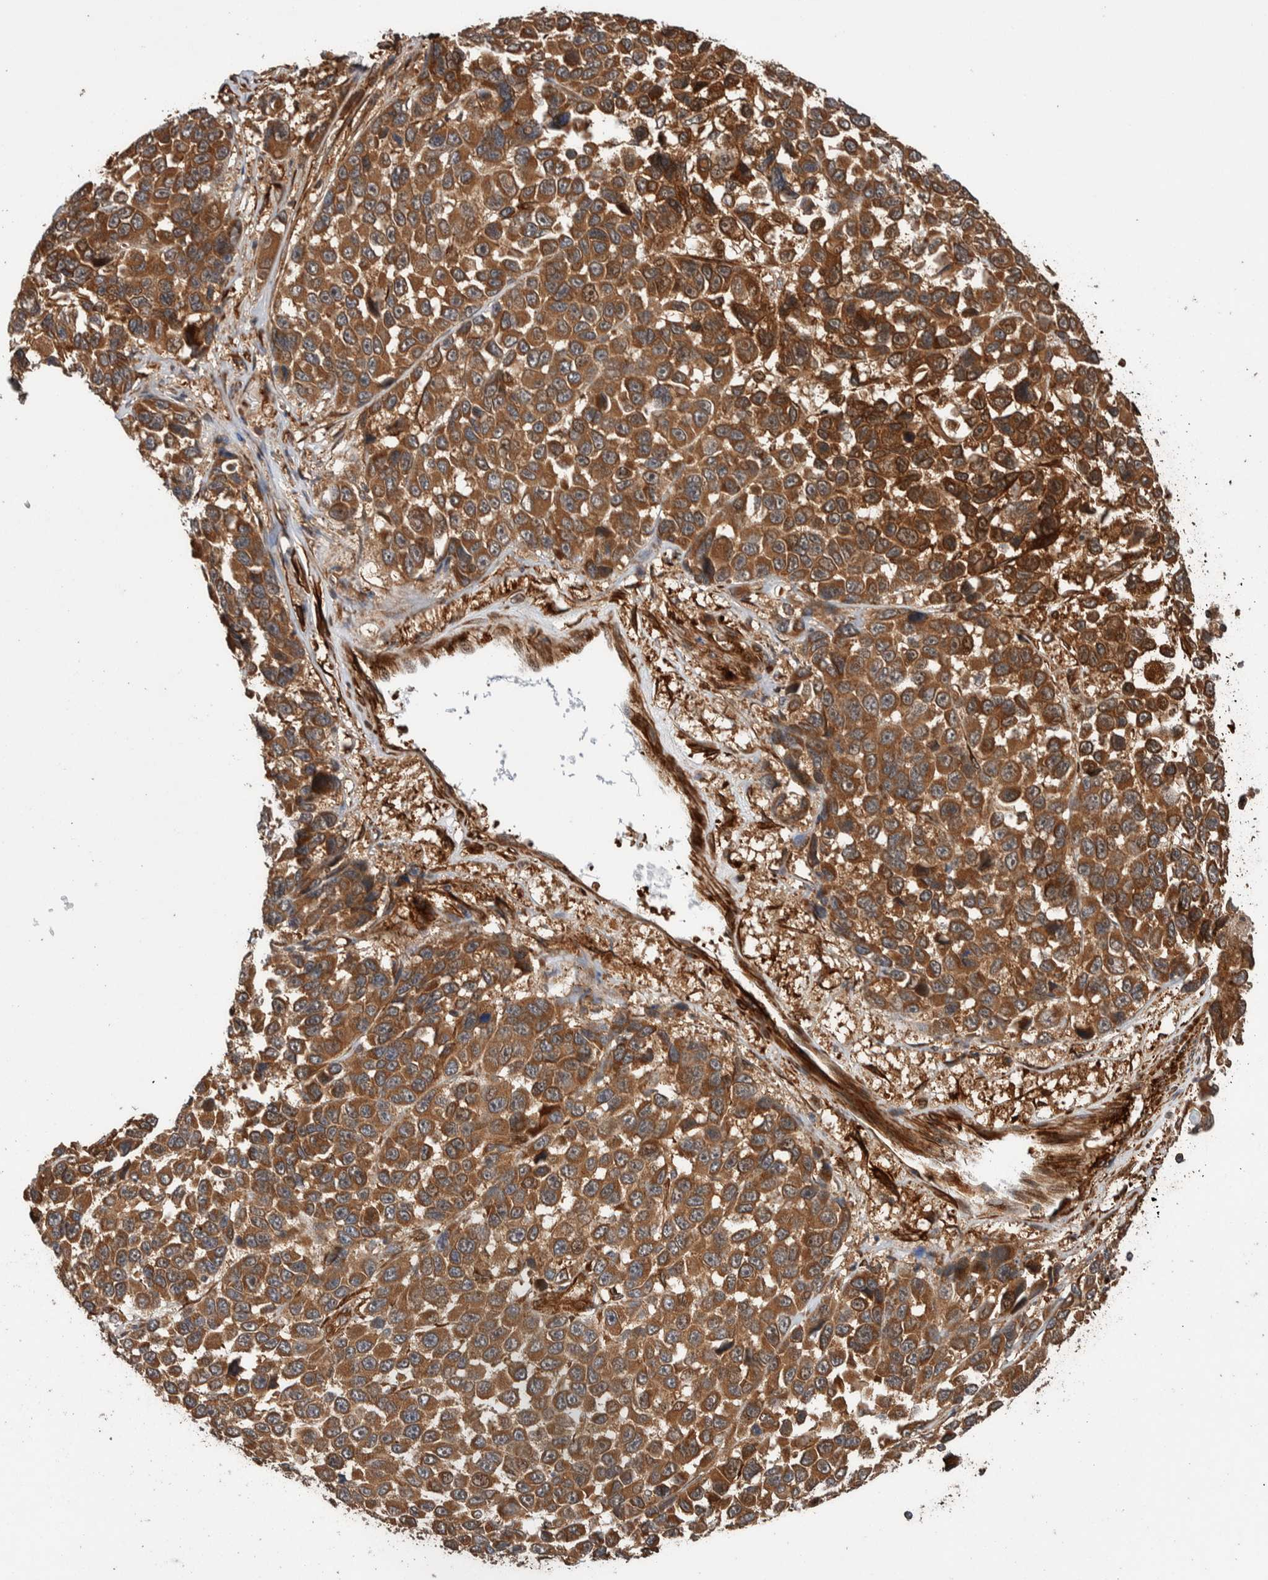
{"staining": {"intensity": "moderate", "quantity": ">75%", "location": "cytoplasmic/membranous"}, "tissue": "melanoma", "cell_type": "Tumor cells", "image_type": "cancer", "snomed": [{"axis": "morphology", "description": "Malignant melanoma, NOS"}, {"axis": "topography", "description": "Skin"}], "caption": "DAB immunohistochemical staining of melanoma displays moderate cytoplasmic/membranous protein positivity in approximately >75% of tumor cells. Nuclei are stained in blue.", "gene": "SYNRG", "patient": {"sex": "male", "age": 53}}